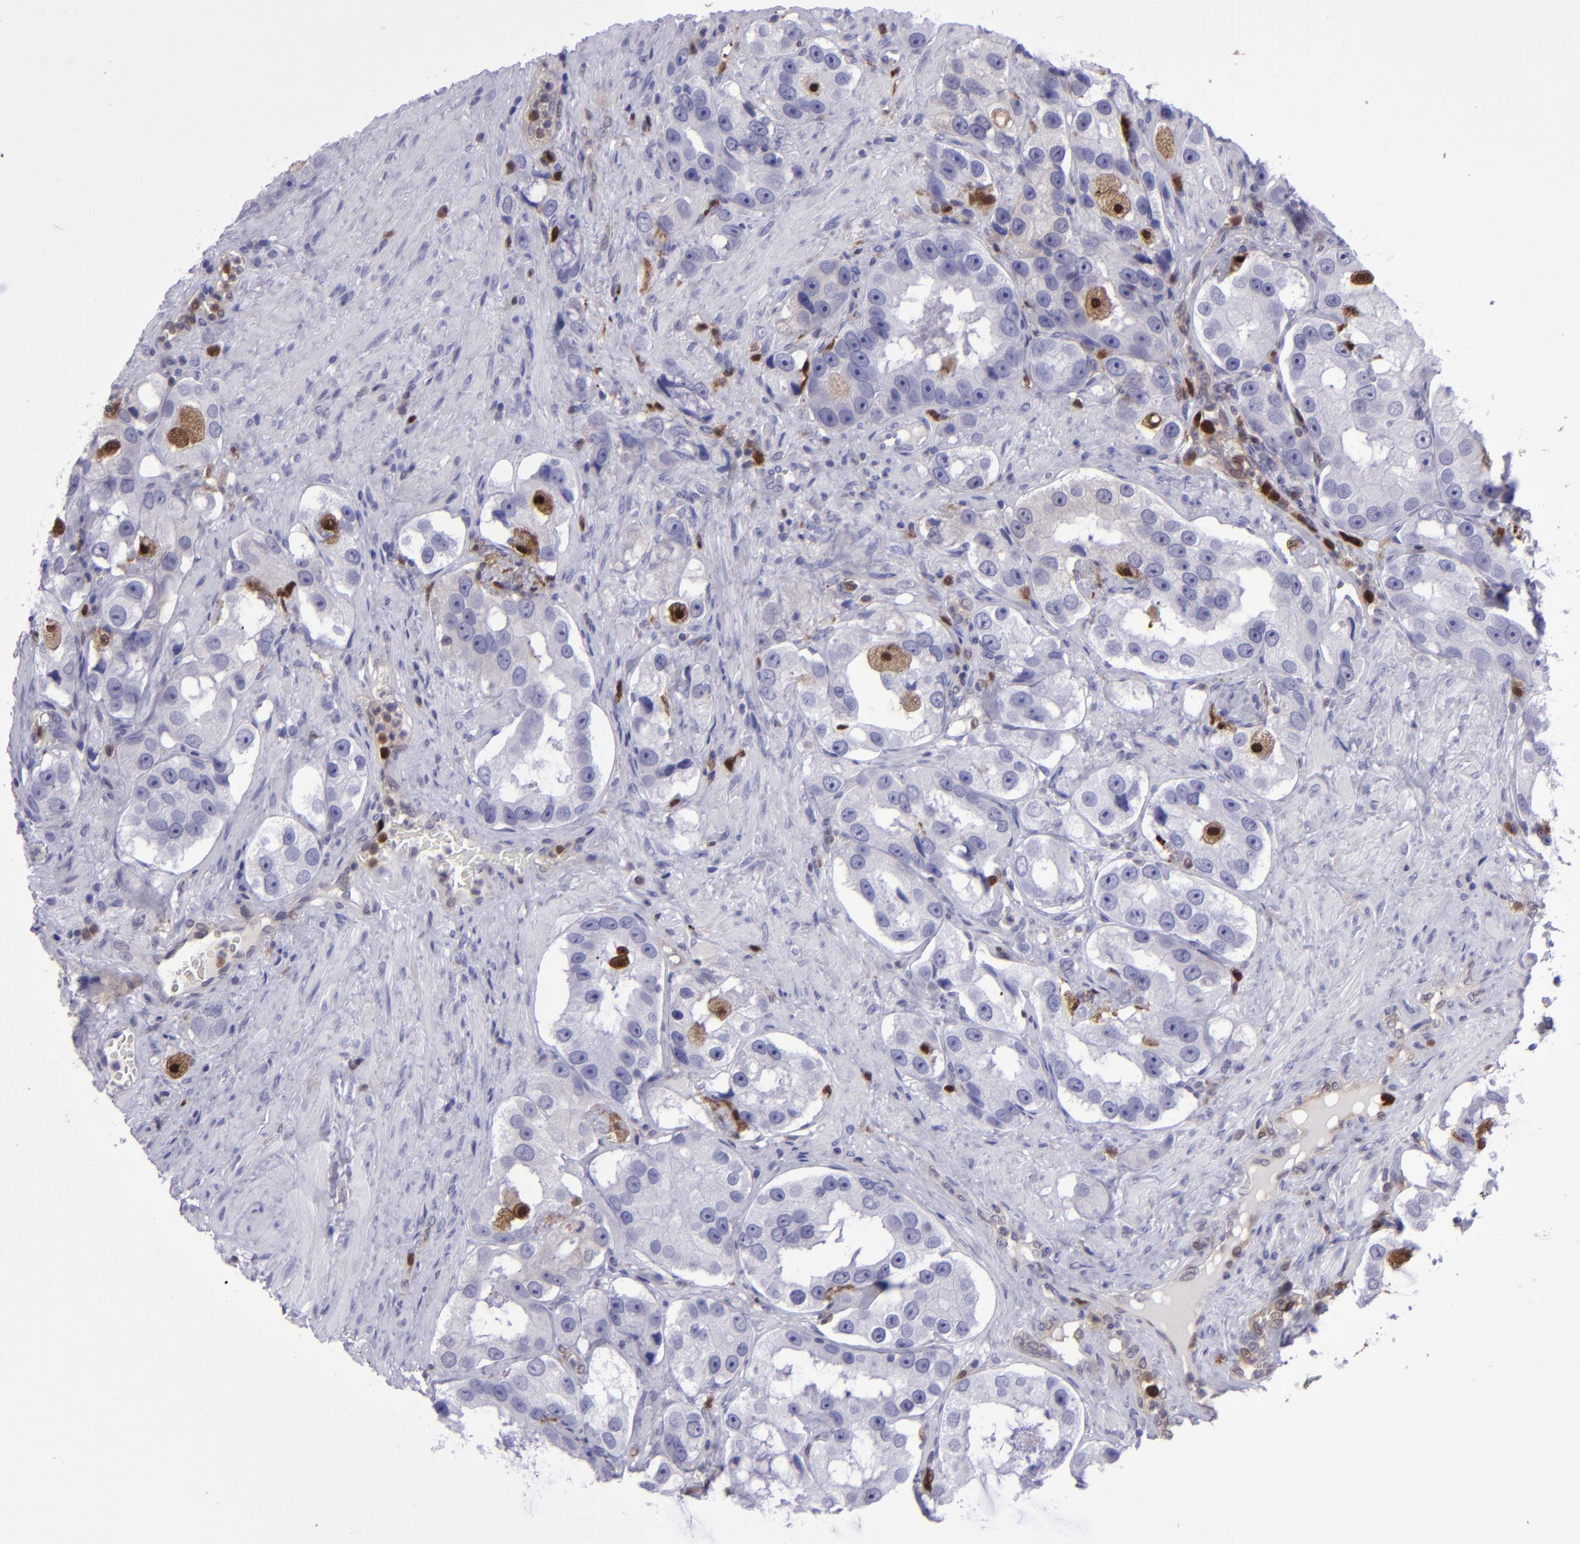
{"staining": {"intensity": "negative", "quantity": "none", "location": "none"}, "tissue": "prostate cancer", "cell_type": "Tumor cells", "image_type": "cancer", "snomed": [{"axis": "morphology", "description": "Adenocarcinoma, High grade"}, {"axis": "topography", "description": "Prostate"}], "caption": "DAB (3,3'-diaminobenzidine) immunohistochemical staining of prostate adenocarcinoma (high-grade) shows no significant staining in tumor cells.", "gene": "TYMP", "patient": {"sex": "male", "age": 63}}